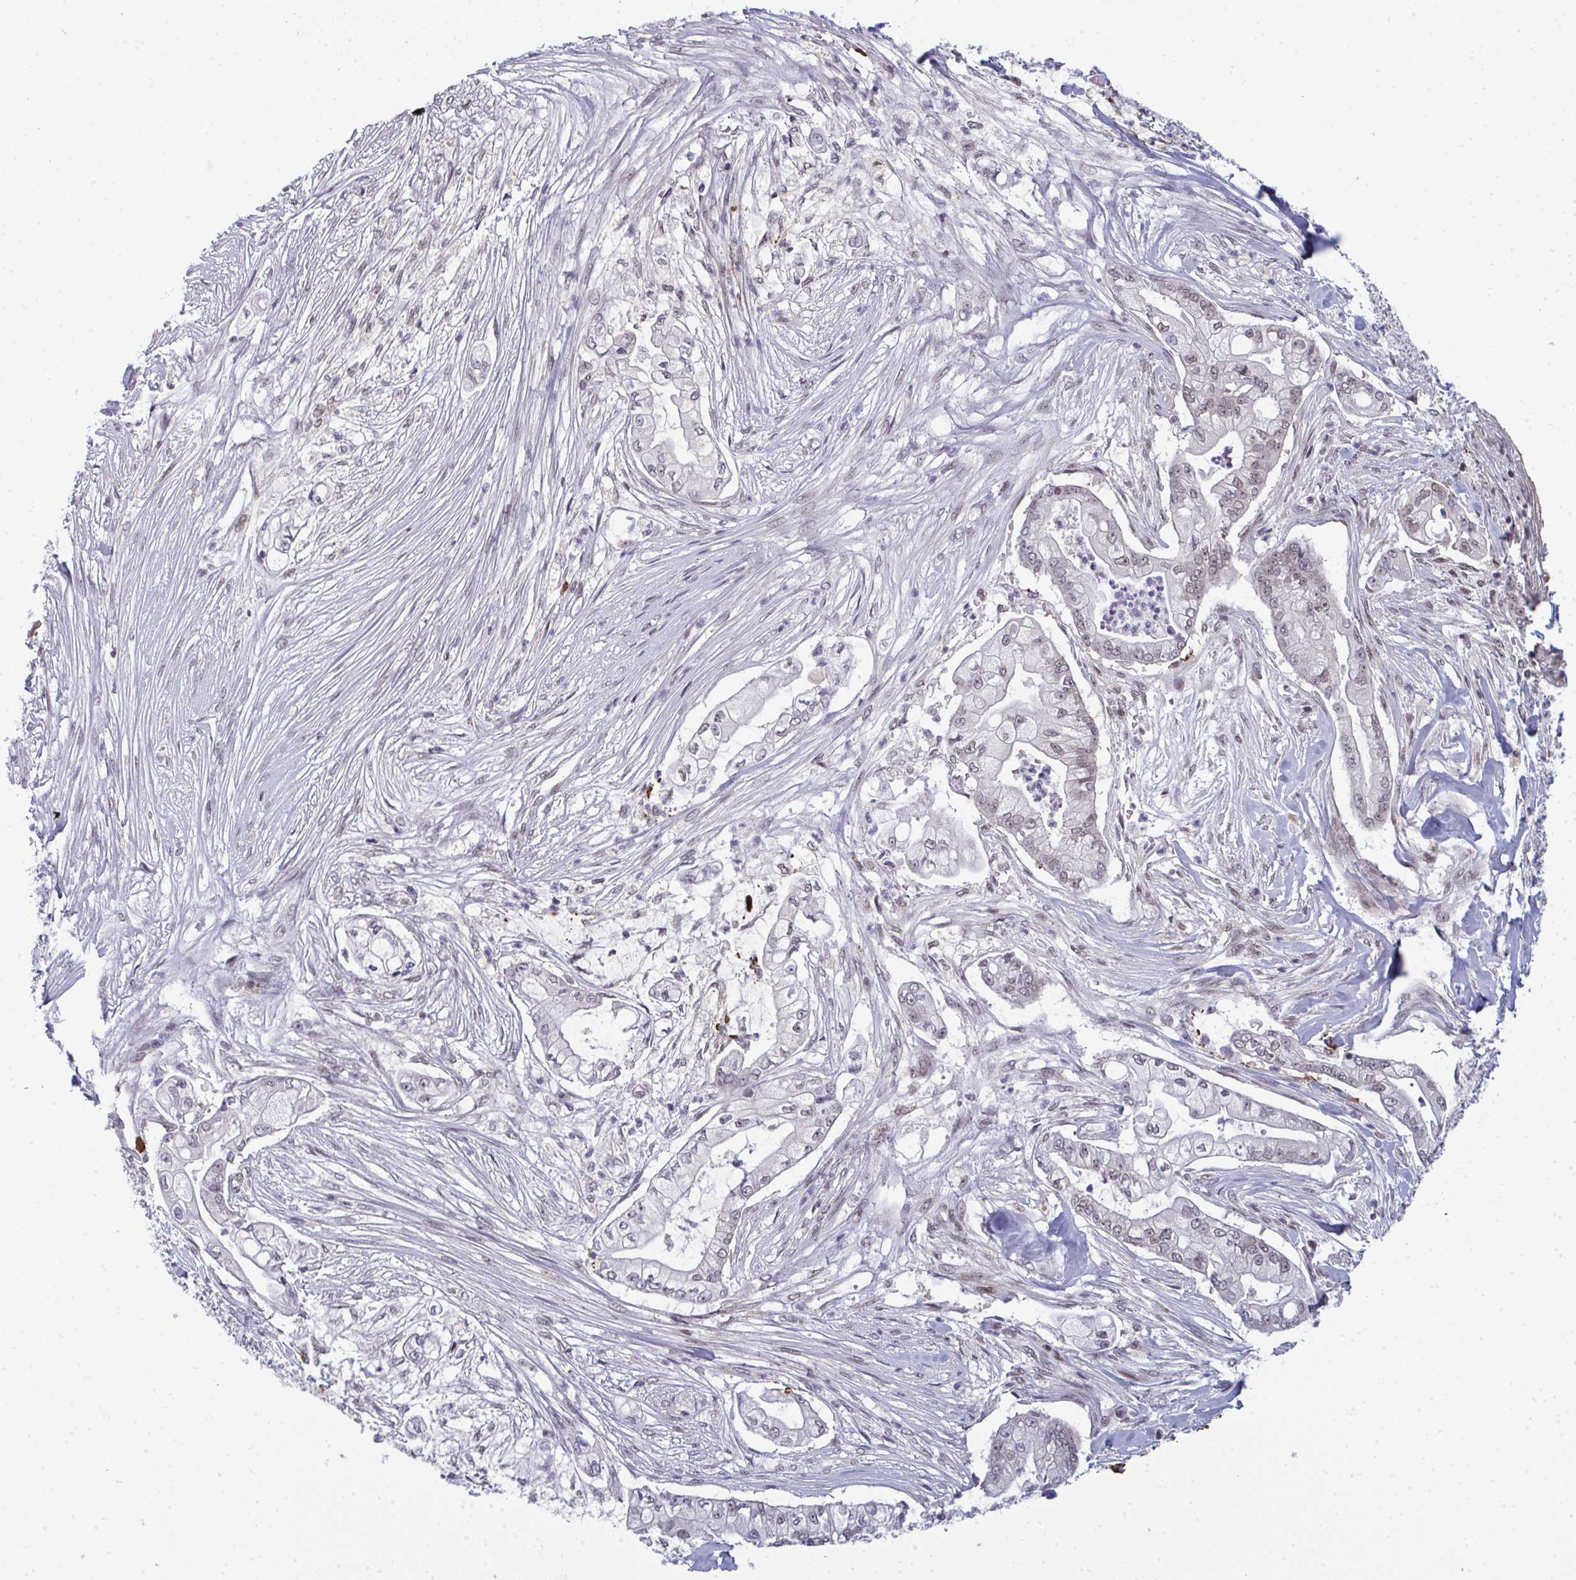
{"staining": {"intensity": "negative", "quantity": "none", "location": "none"}, "tissue": "pancreatic cancer", "cell_type": "Tumor cells", "image_type": "cancer", "snomed": [{"axis": "morphology", "description": "Adenocarcinoma, NOS"}, {"axis": "topography", "description": "Pancreas"}], "caption": "Adenocarcinoma (pancreatic) was stained to show a protein in brown. There is no significant positivity in tumor cells.", "gene": "ATF1", "patient": {"sex": "female", "age": 69}}